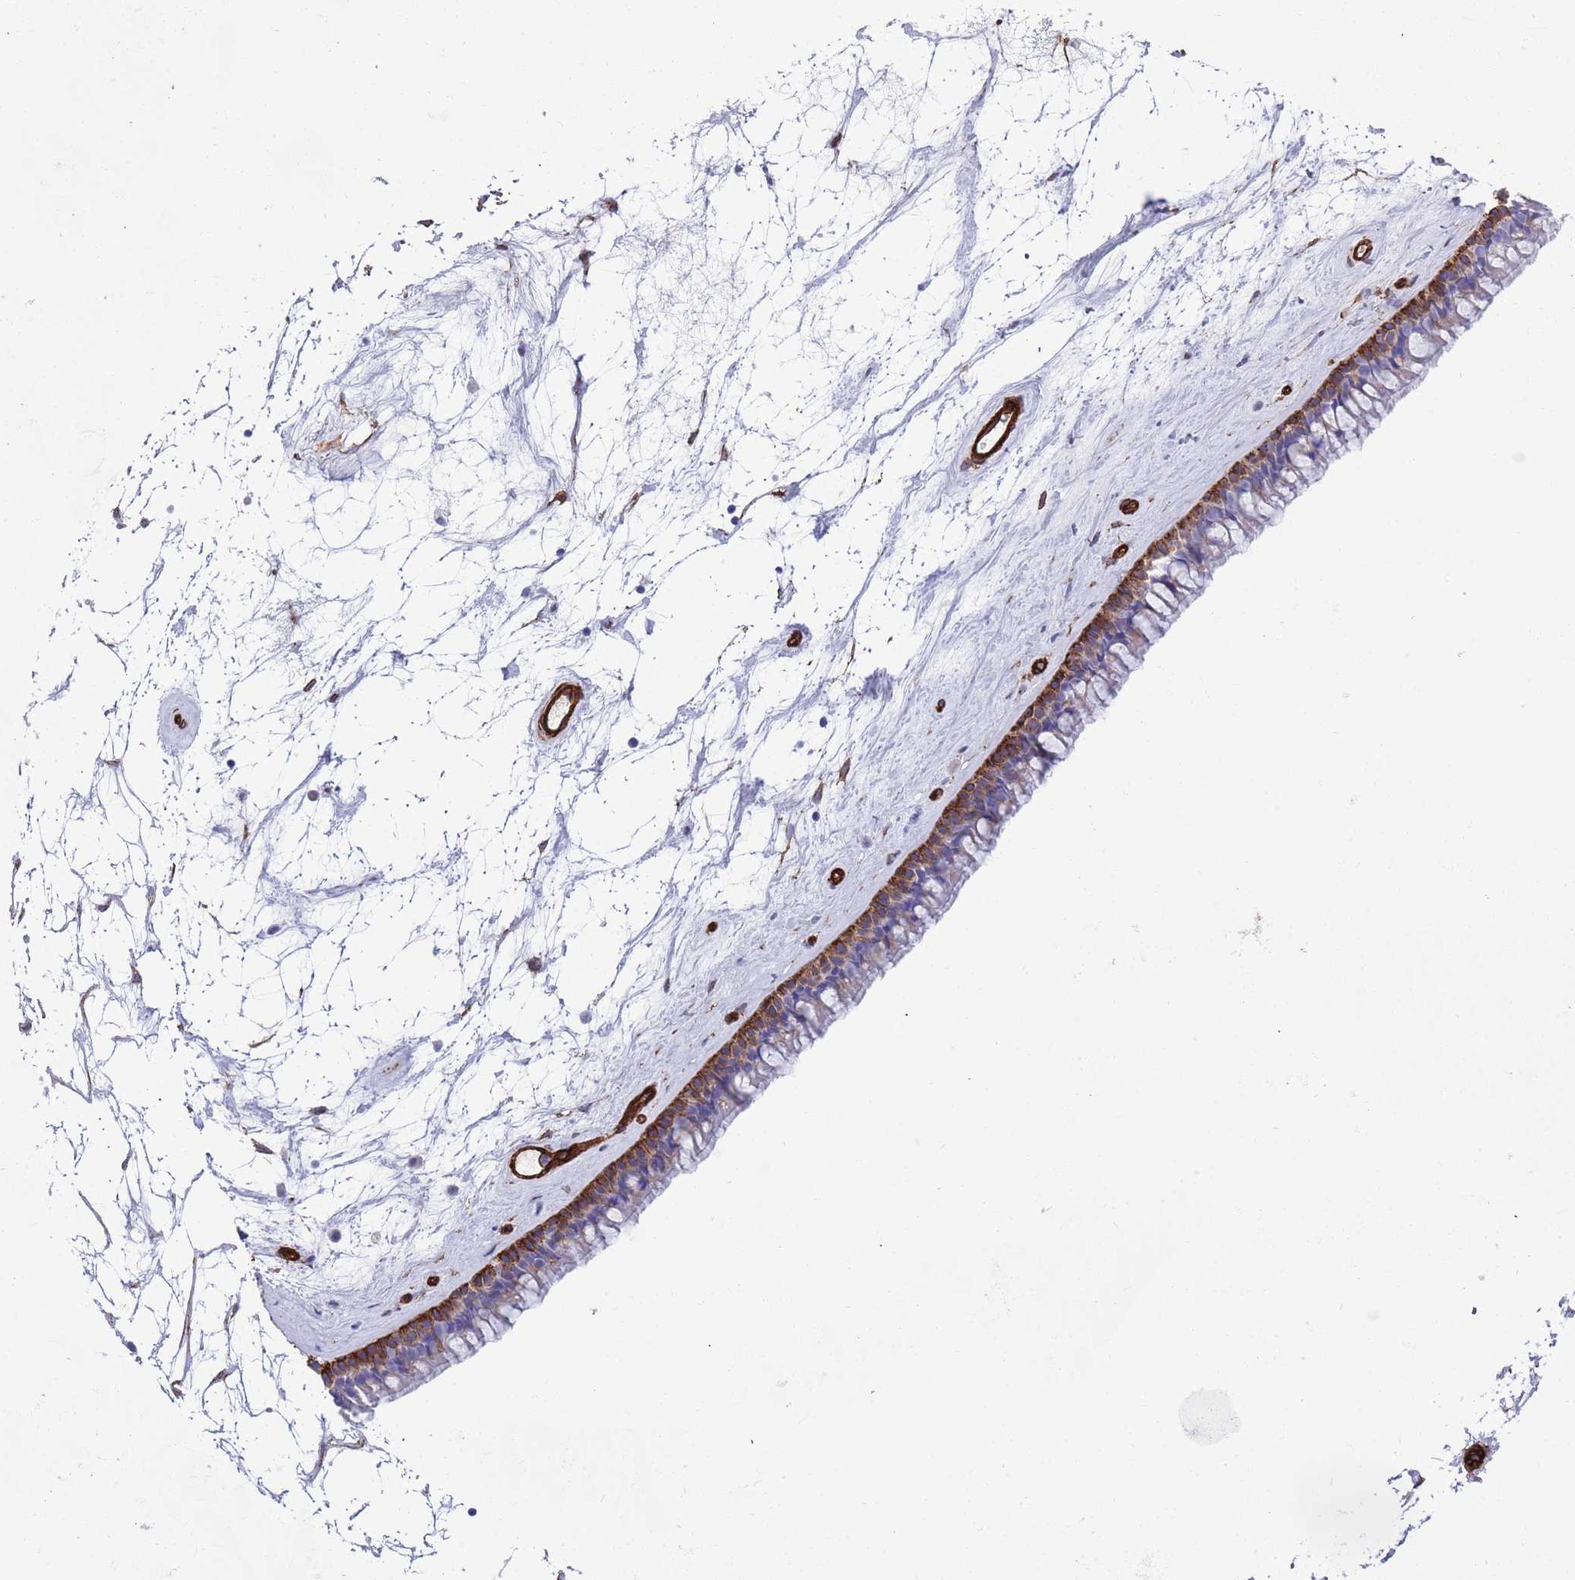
{"staining": {"intensity": "strong", "quantity": "25%-75%", "location": "cytoplasmic/membranous"}, "tissue": "nasopharynx", "cell_type": "Respiratory epithelial cells", "image_type": "normal", "snomed": [{"axis": "morphology", "description": "Normal tissue, NOS"}, {"axis": "topography", "description": "Nasopharynx"}], "caption": "Brown immunohistochemical staining in benign nasopharynx demonstrates strong cytoplasmic/membranous expression in approximately 25%-75% of respiratory epithelial cells. (DAB (3,3'-diaminobenzidine) = brown stain, brightfield microscopy at high magnification).", "gene": "CAV2", "patient": {"sex": "male", "age": 64}}